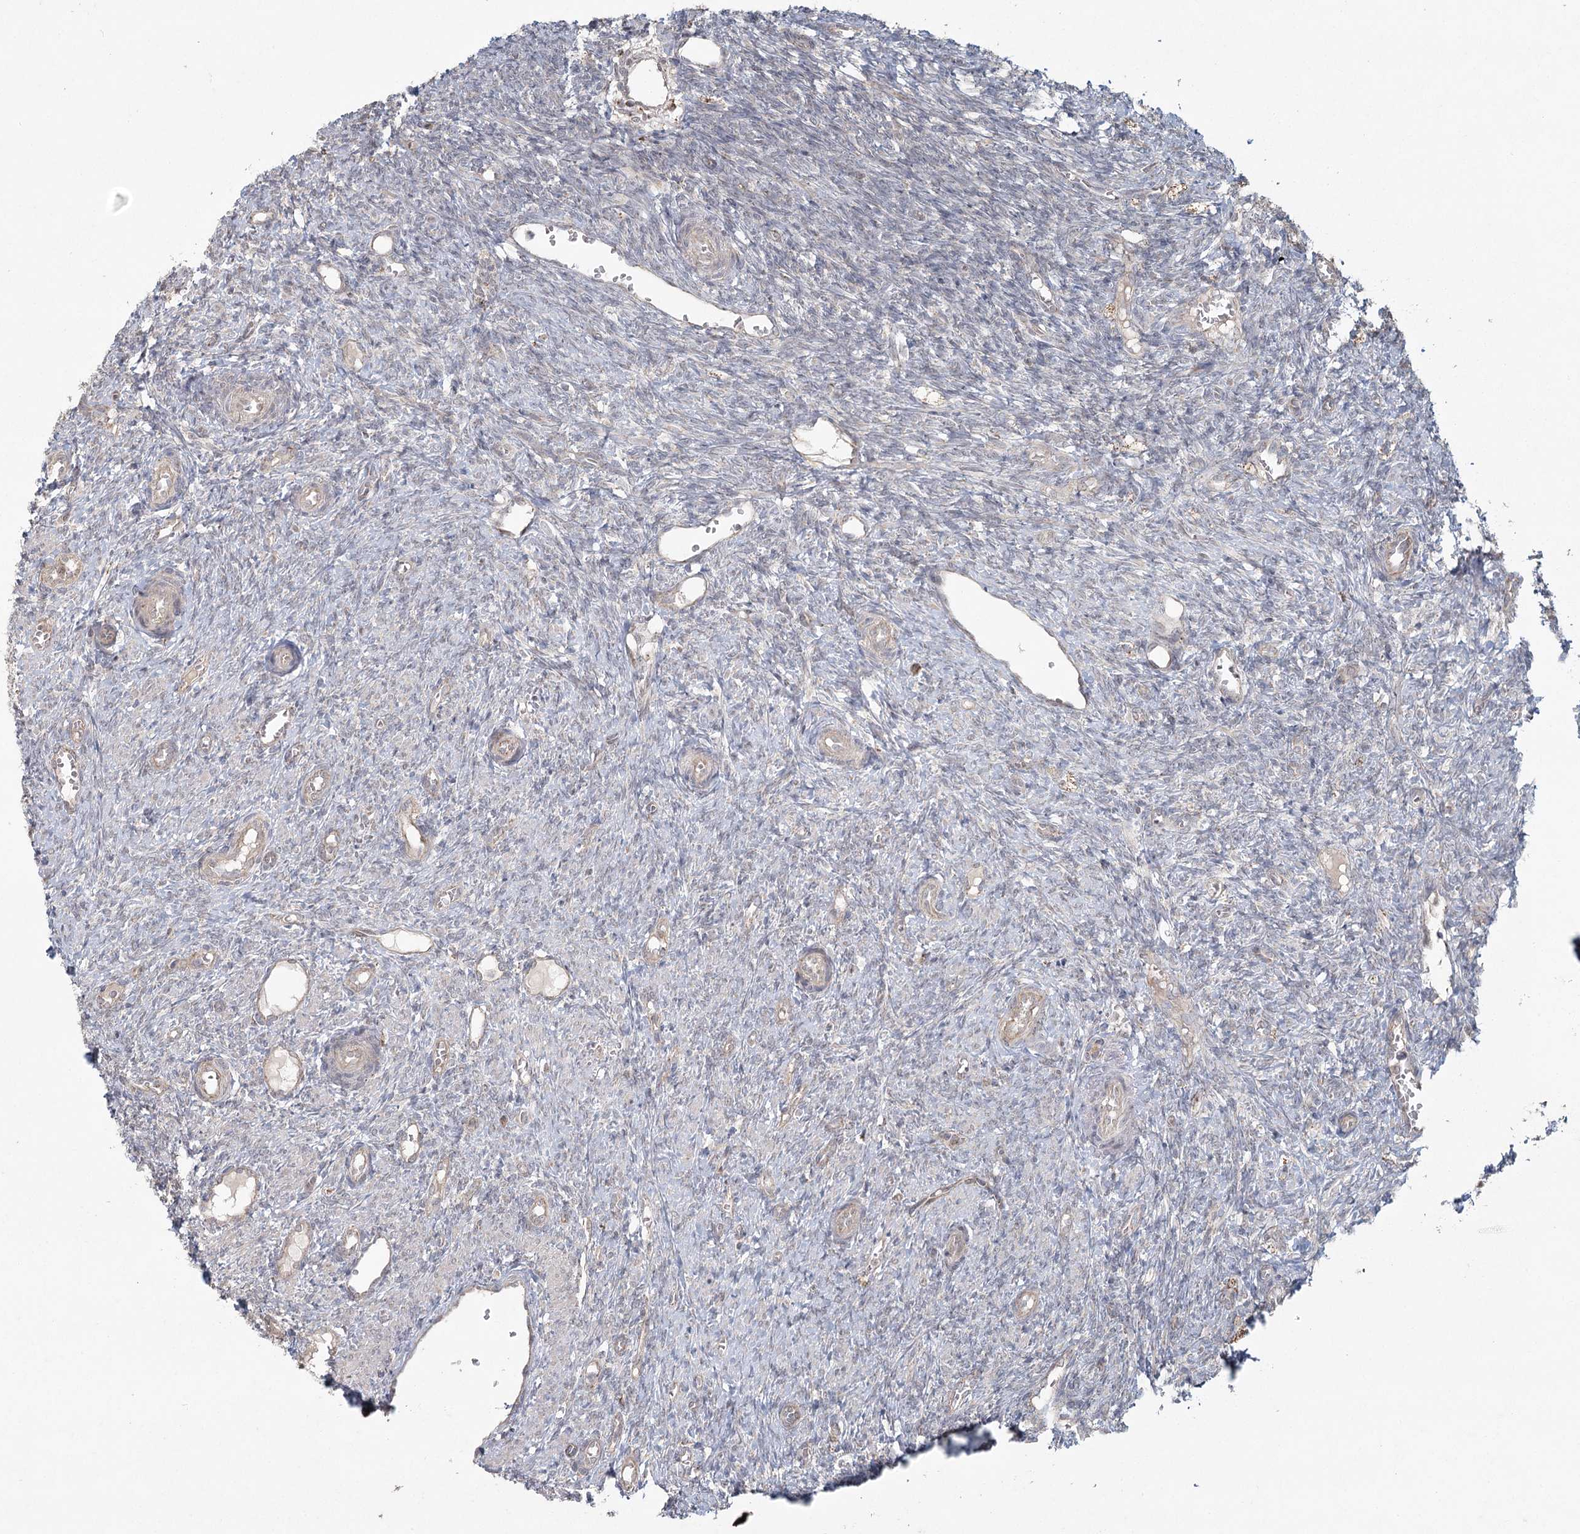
{"staining": {"intensity": "negative", "quantity": "none", "location": "none"}, "tissue": "ovary", "cell_type": "Ovarian stroma cells", "image_type": "normal", "snomed": [{"axis": "morphology", "description": "Normal tissue, NOS"}, {"axis": "topography", "description": "Ovary"}], "caption": "Ovarian stroma cells show no significant protein staining in unremarkable ovary.", "gene": "LACTB", "patient": {"sex": "female", "age": 41}}